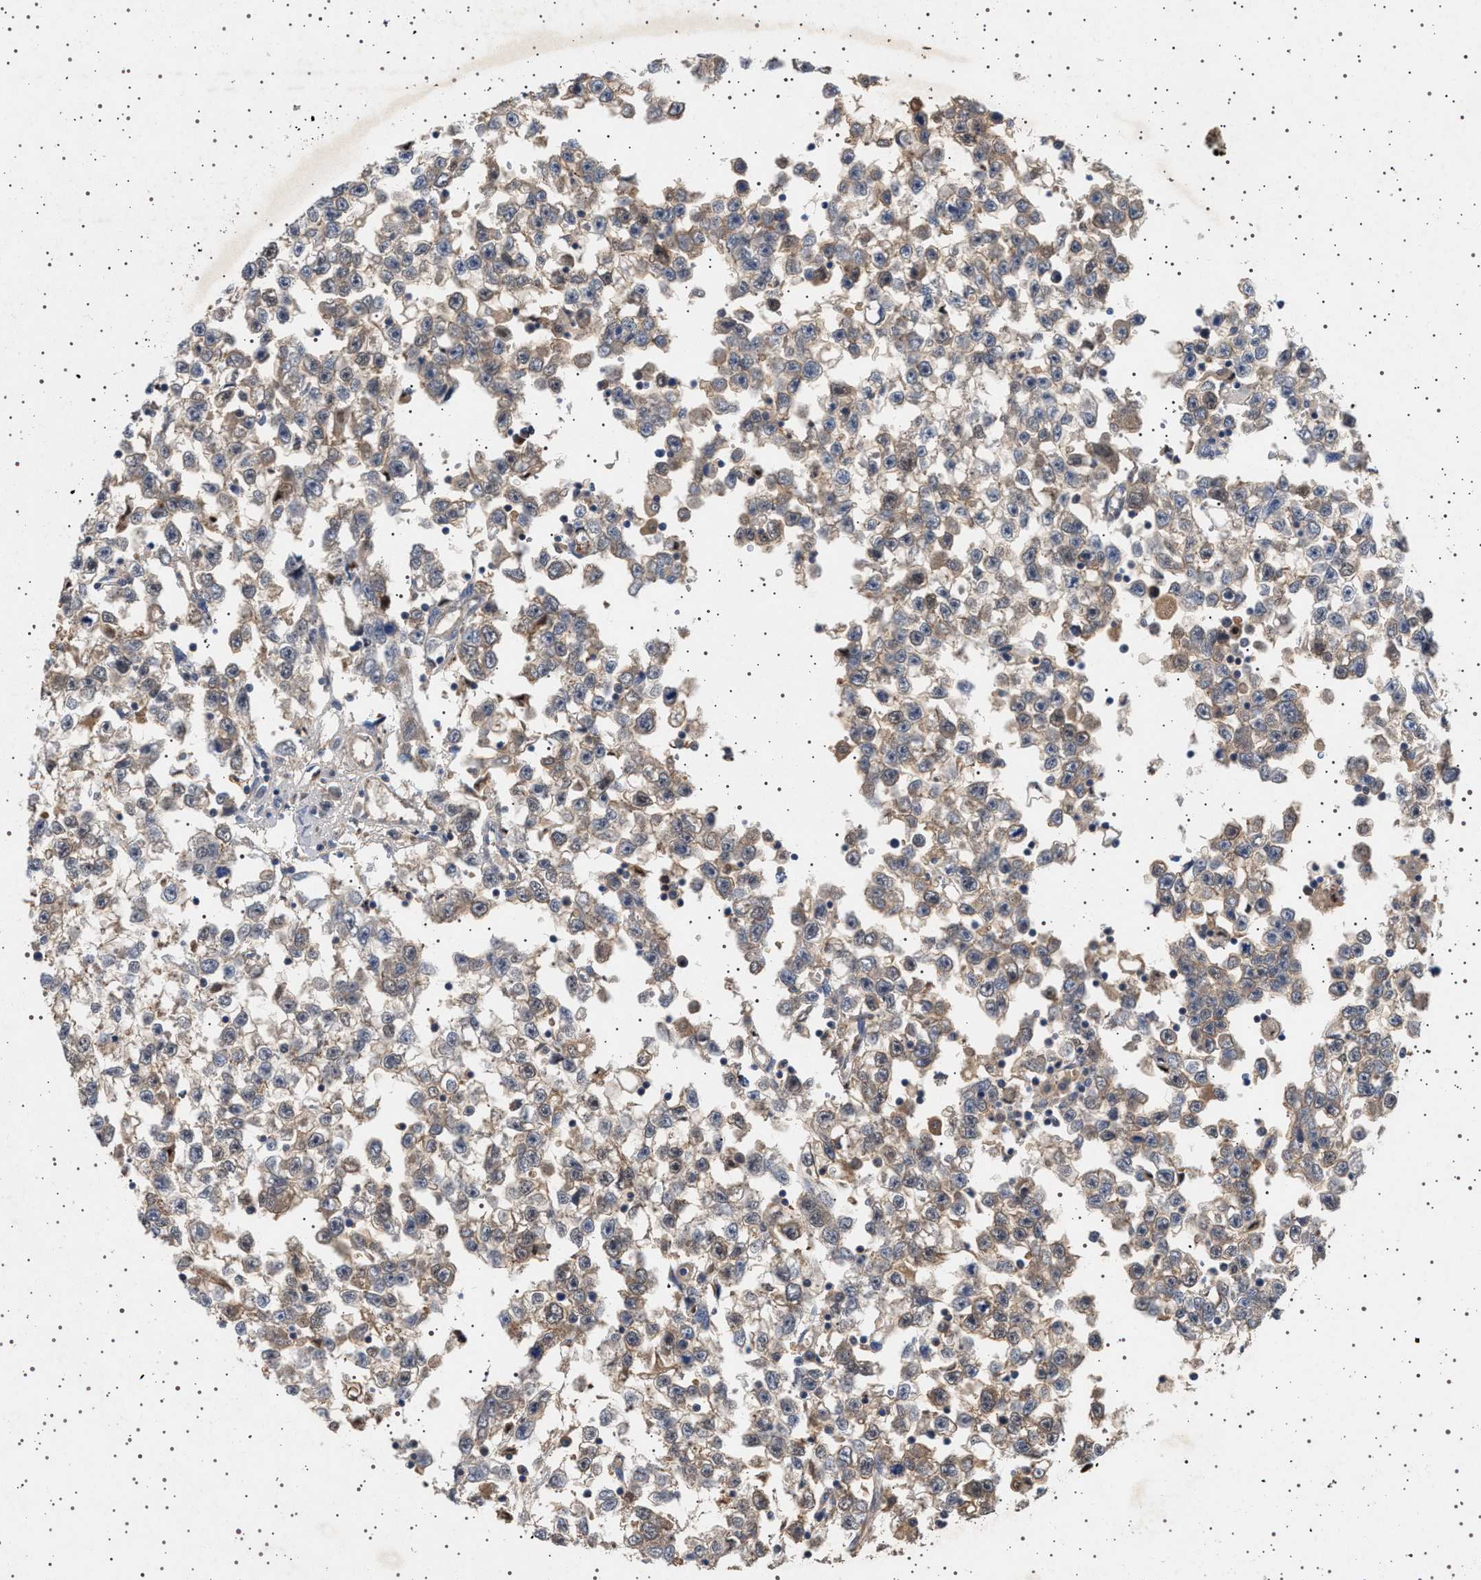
{"staining": {"intensity": "weak", "quantity": "<25%", "location": "cytoplasmic/membranous"}, "tissue": "testis cancer", "cell_type": "Tumor cells", "image_type": "cancer", "snomed": [{"axis": "morphology", "description": "Seminoma, NOS"}, {"axis": "morphology", "description": "Carcinoma, Embryonal, NOS"}, {"axis": "topography", "description": "Testis"}], "caption": "DAB (3,3'-diaminobenzidine) immunohistochemical staining of testis cancer (seminoma) displays no significant staining in tumor cells.", "gene": "FICD", "patient": {"sex": "male", "age": 51}}